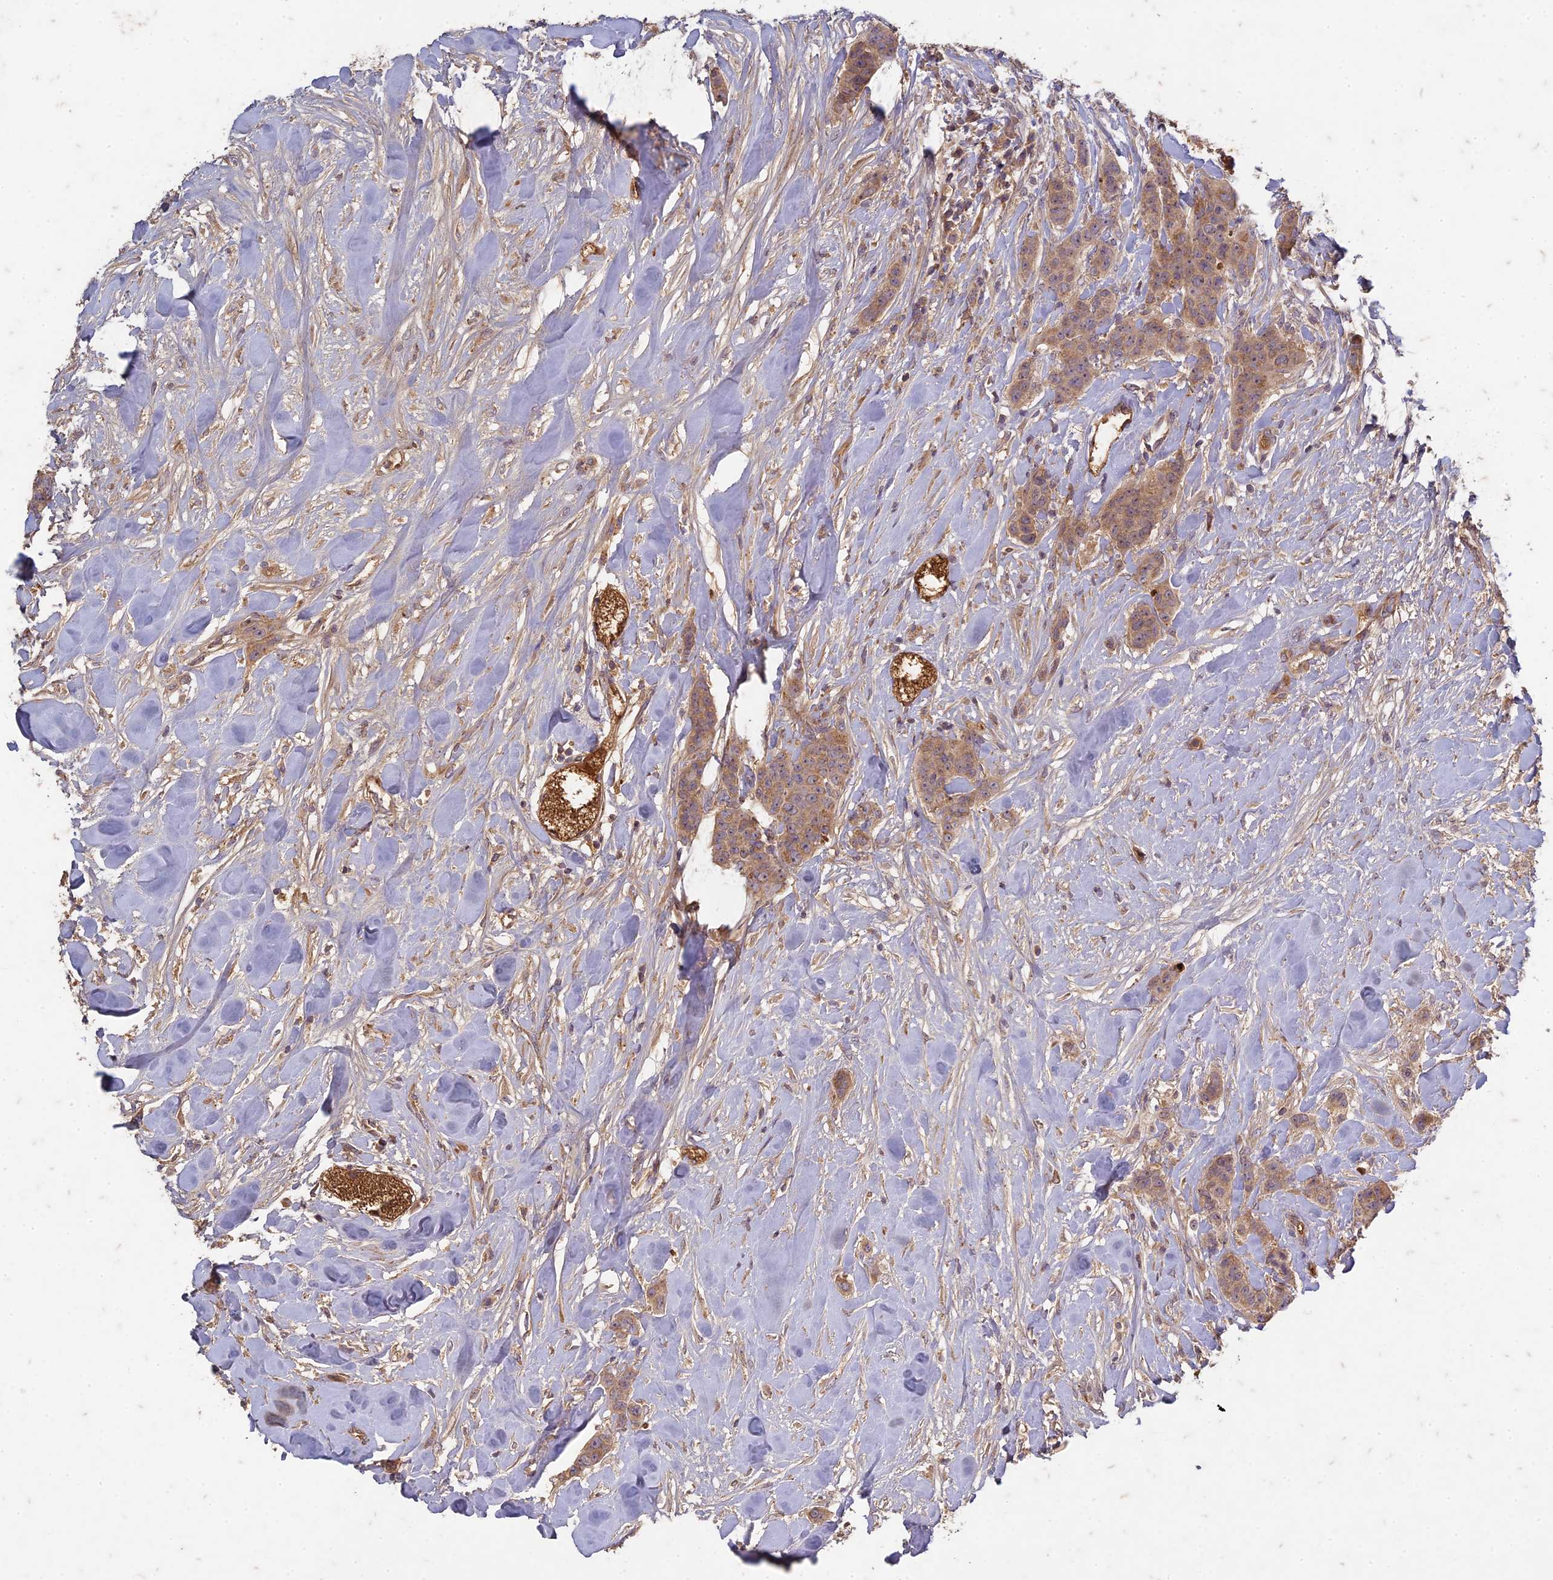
{"staining": {"intensity": "moderate", "quantity": ">75%", "location": "cytoplasmic/membranous"}, "tissue": "breast cancer", "cell_type": "Tumor cells", "image_type": "cancer", "snomed": [{"axis": "morphology", "description": "Duct carcinoma"}, {"axis": "topography", "description": "Breast"}], "caption": "Breast cancer was stained to show a protein in brown. There is medium levels of moderate cytoplasmic/membranous positivity in approximately >75% of tumor cells.", "gene": "TCF25", "patient": {"sex": "female", "age": 40}}